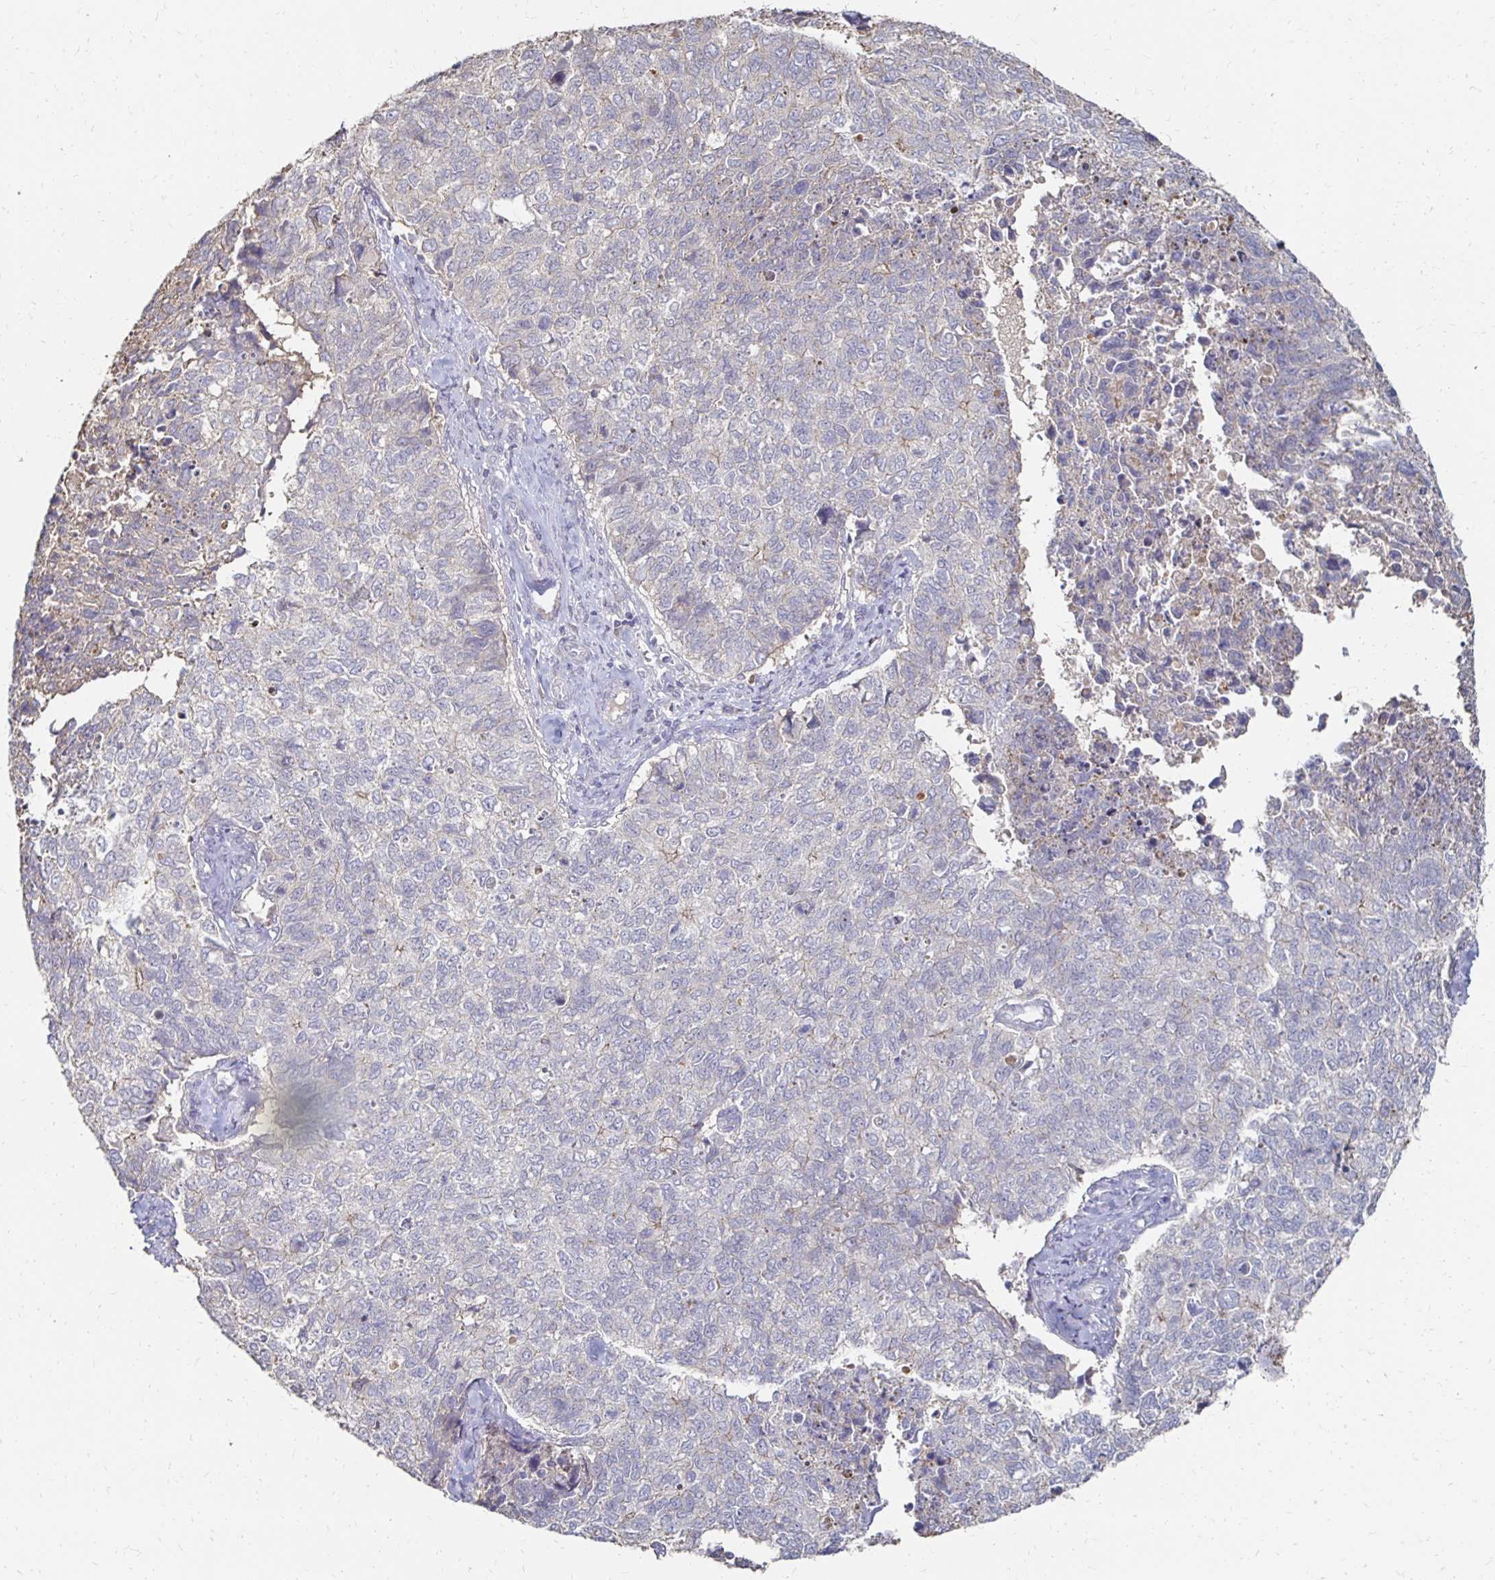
{"staining": {"intensity": "negative", "quantity": "none", "location": "none"}, "tissue": "cervical cancer", "cell_type": "Tumor cells", "image_type": "cancer", "snomed": [{"axis": "morphology", "description": "Adenocarcinoma, NOS"}, {"axis": "topography", "description": "Cervix"}], "caption": "An immunohistochemistry (IHC) micrograph of adenocarcinoma (cervical) is shown. There is no staining in tumor cells of adenocarcinoma (cervical).", "gene": "ZNF727", "patient": {"sex": "female", "age": 63}}